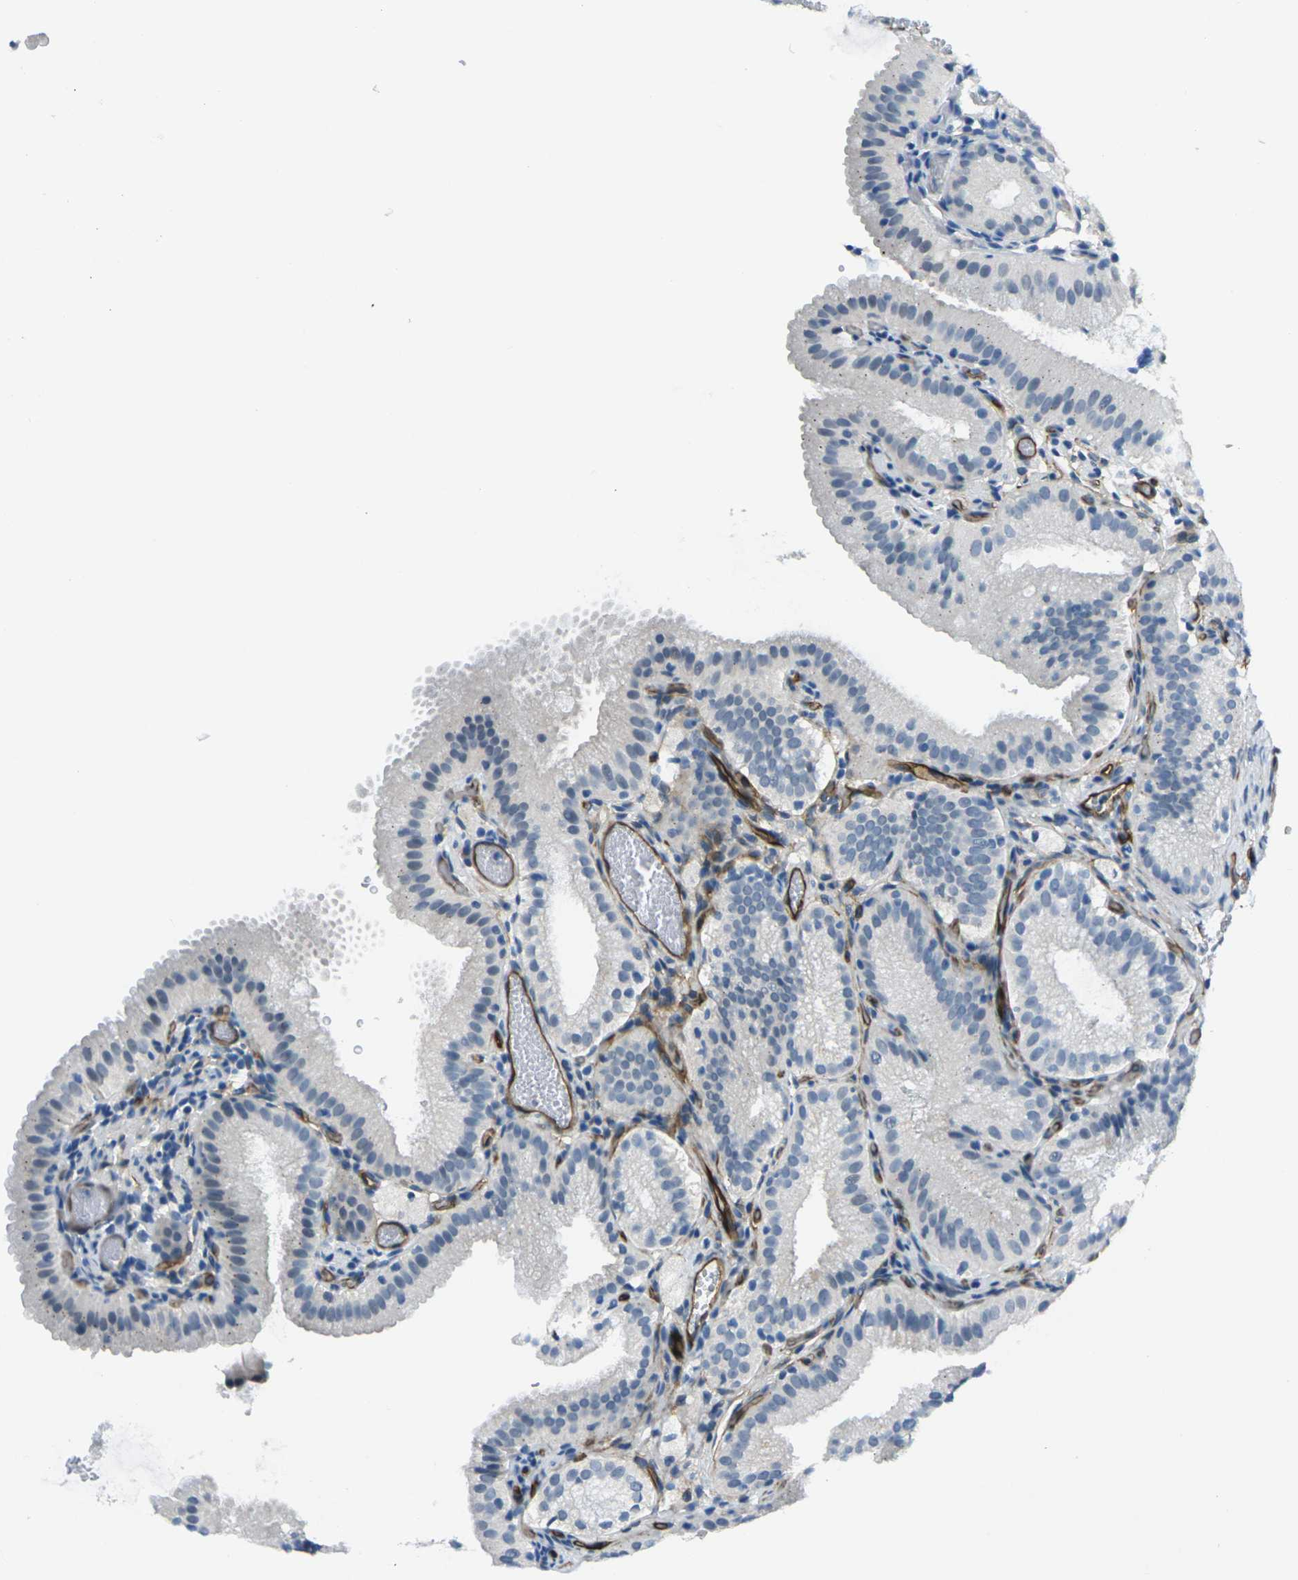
{"staining": {"intensity": "negative", "quantity": "none", "location": "none"}, "tissue": "gallbladder", "cell_type": "Glandular cells", "image_type": "normal", "snomed": [{"axis": "morphology", "description": "Normal tissue, NOS"}, {"axis": "topography", "description": "Gallbladder"}], "caption": "Immunohistochemistry micrograph of unremarkable human gallbladder stained for a protein (brown), which displays no positivity in glandular cells.", "gene": "HSPA12B", "patient": {"sex": "male", "age": 54}}